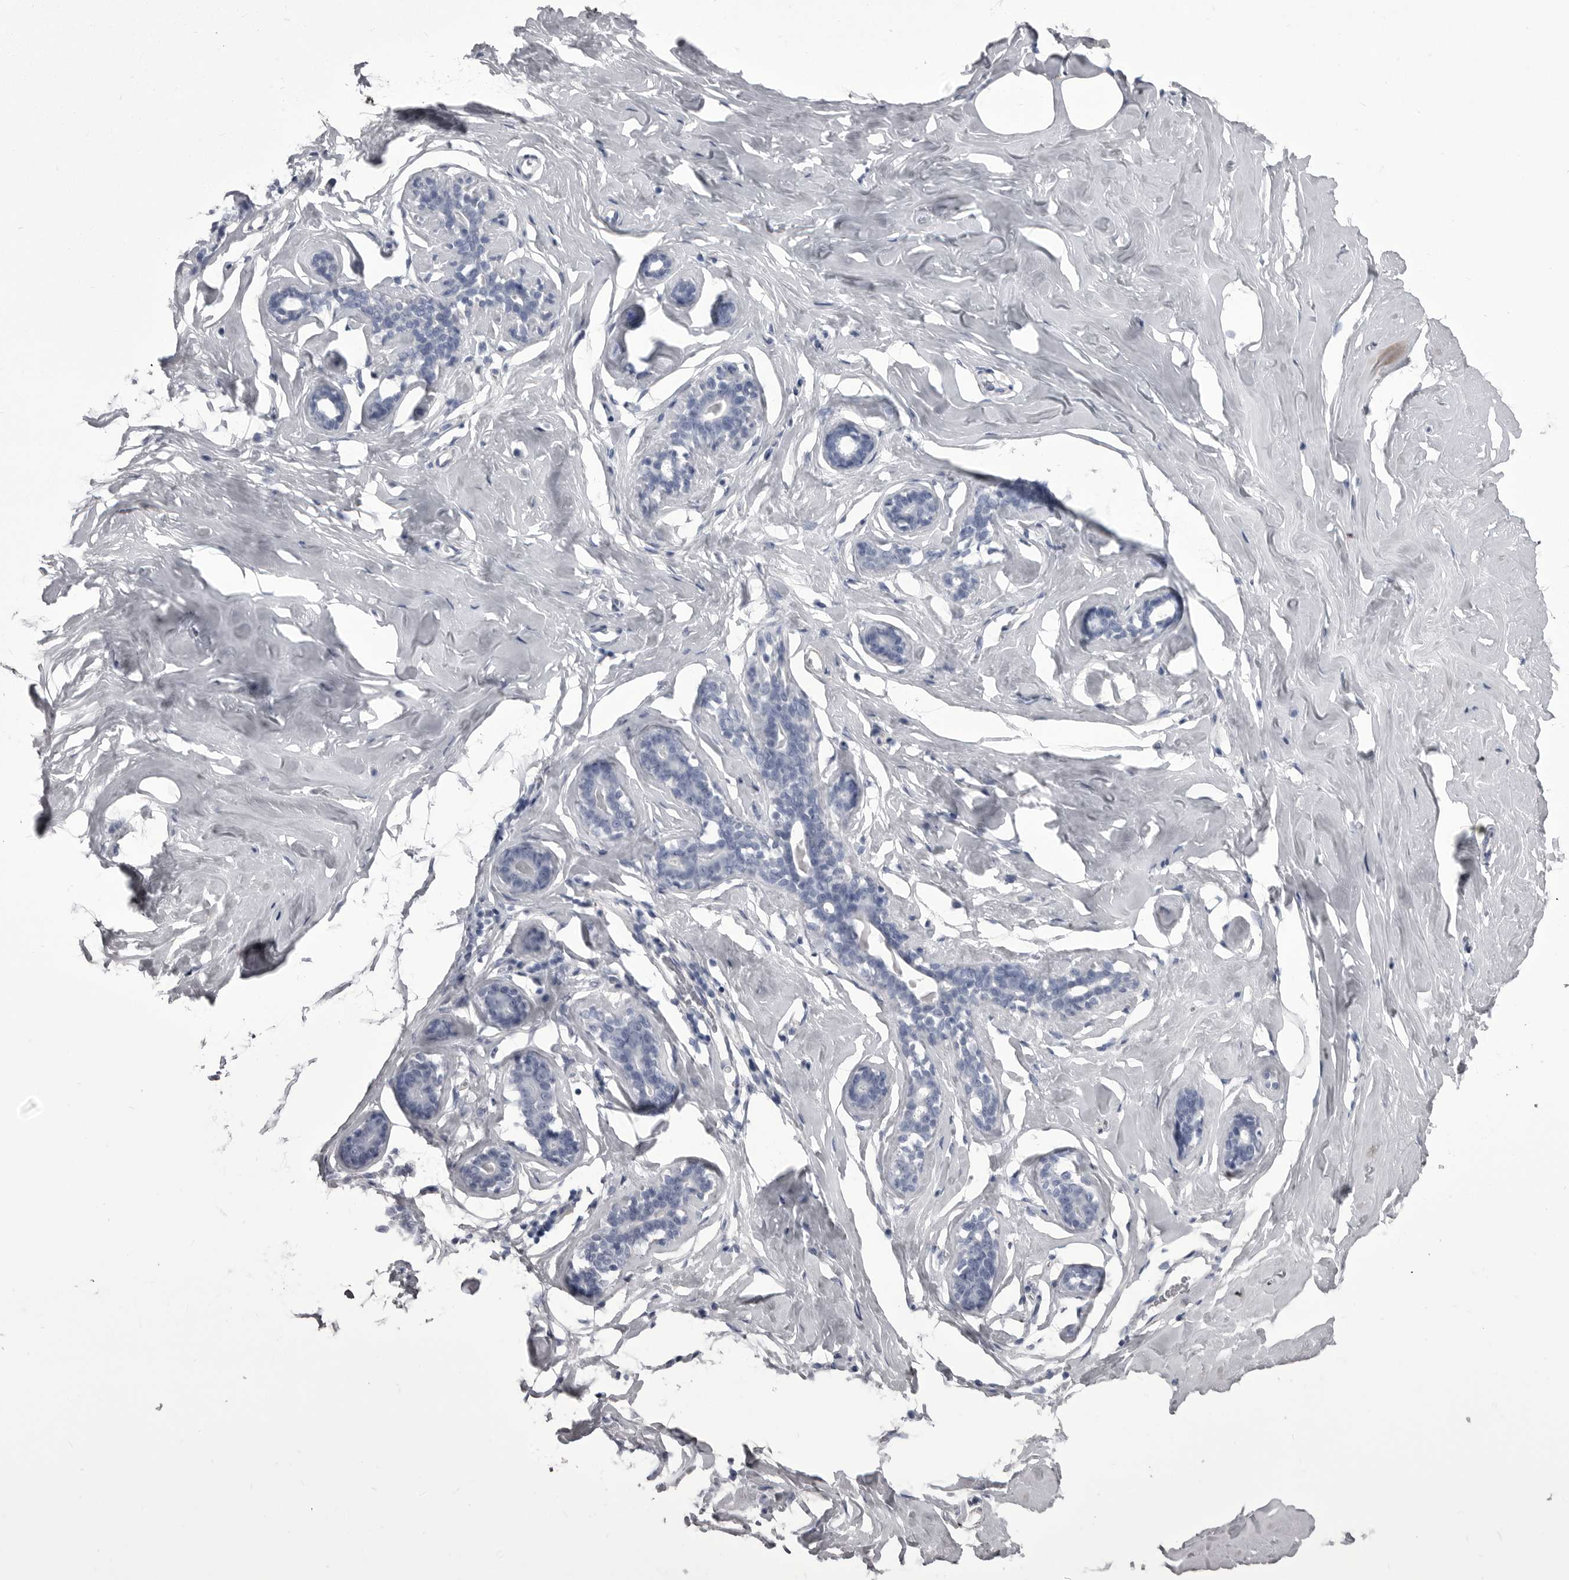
{"staining": {"intensity": "negative", "quantity": "none", "location": "none"}, "tissue": "adipose tissue", "cell_type": "Adipocytes", "image_type": "normal", "snomed": [{"axis": "morphology", "description": "Normal tissue, NOS"}, {"axis": "morphology", "description": "Fibrosis, NOS"}, {"axis": "topography", "description": "Breast"}, {"axis": "topography", "description": "Adipose tissue"}], "caption": "An immunohistochemistry micrograph of benign adipose tissue is shown. There is no staining in adipocytes of adipose tissue. (Stains: DAB IHC with hematoxylin counter stain, Microscopy: brightfield microscopy at high magnification).", "gene": "ANK2", "patient": {"sex": "female", "age": 39}}